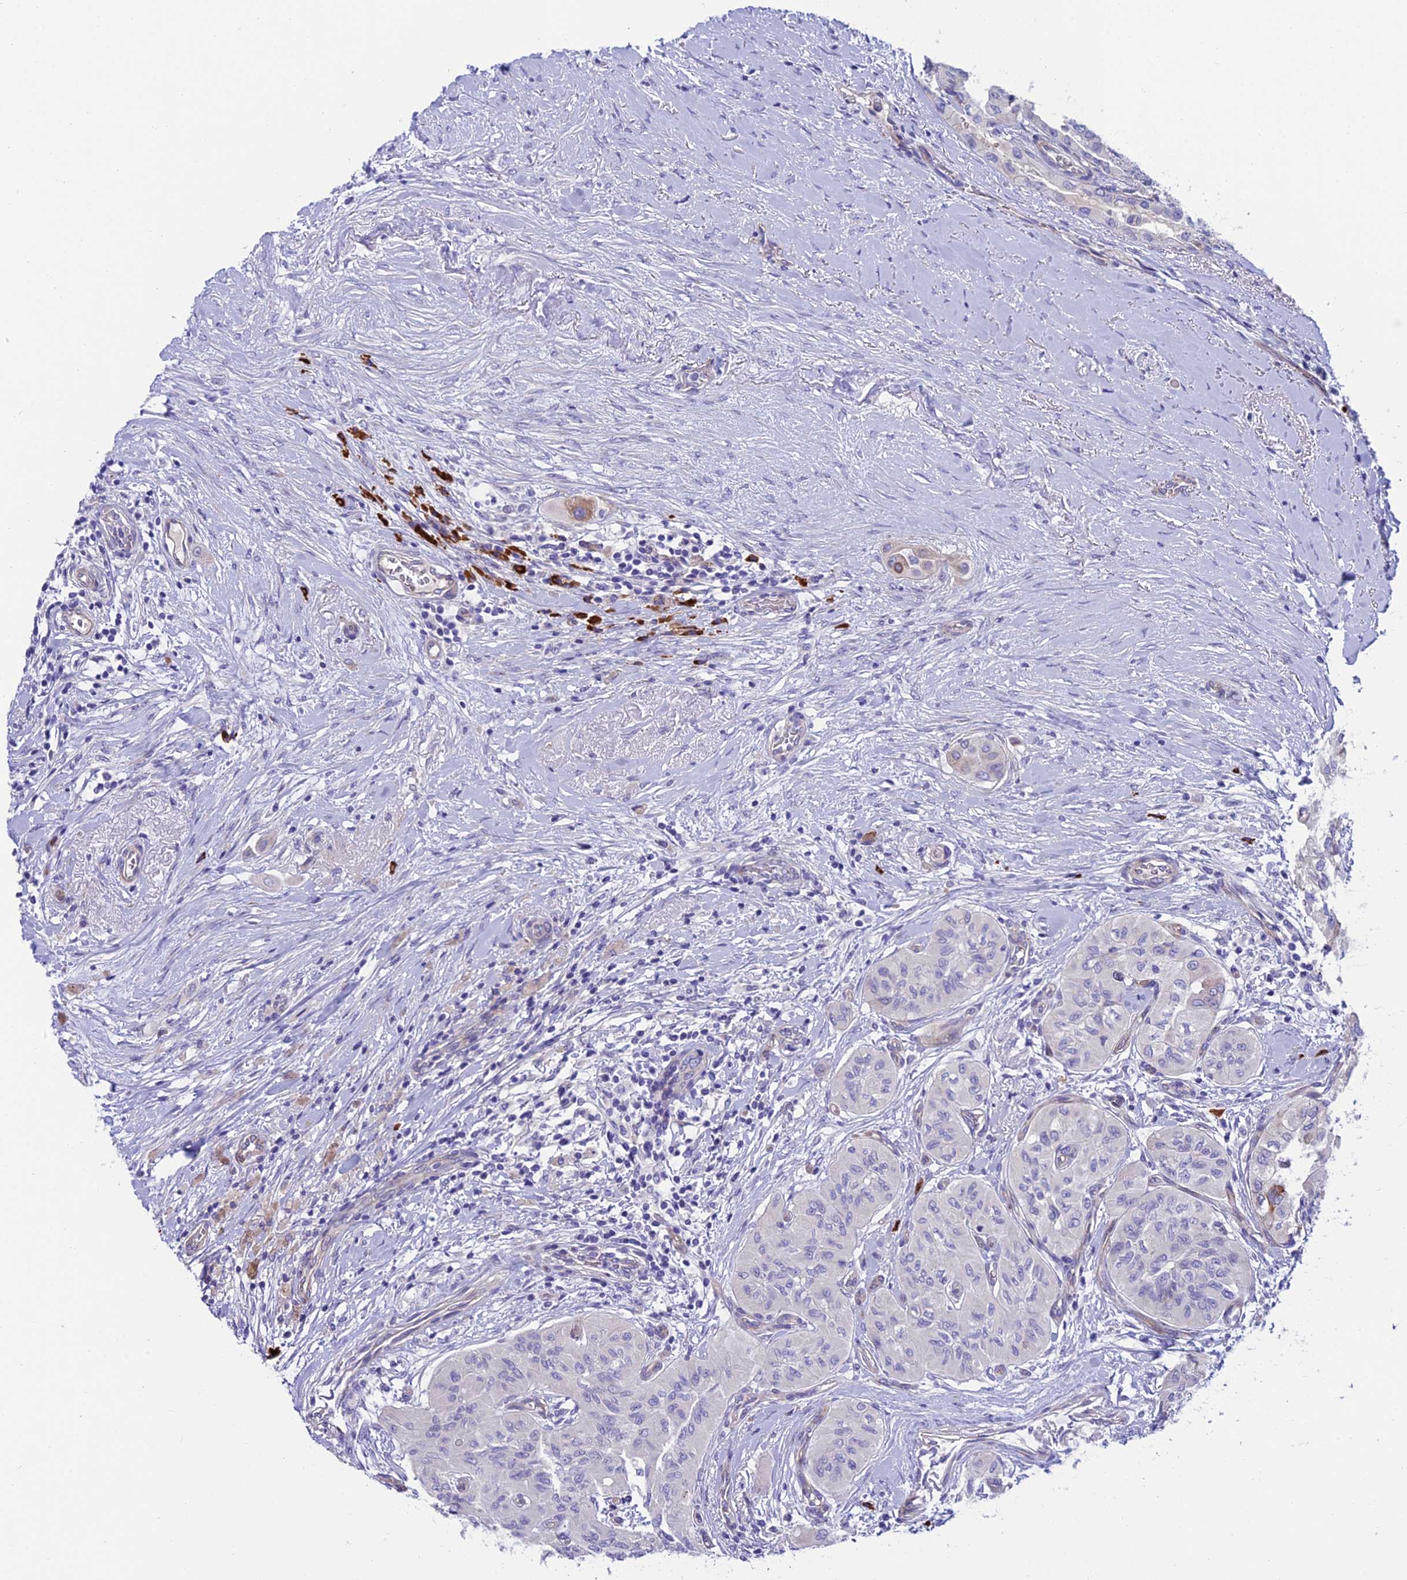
{"staining": {"intensity": "negative", "quantity": "none", "location": "none"}, "tissue": "thyroid cancer", "cell_type": "Tumor cells", "image_type": "cancer", "snomed": [{"axis": "morphology", "description": "Papillary adenocarcinoma, NOS"}, {"axis": "topography", "description": "Thyroid gland"}], "caption": "The immunohistochemistry (IHC) photomicrograph has no significant expression in tumor cells of thyroid cancer tissue.", "gene": "MACIR", "patient": {"sex": "female", "age": 59}}